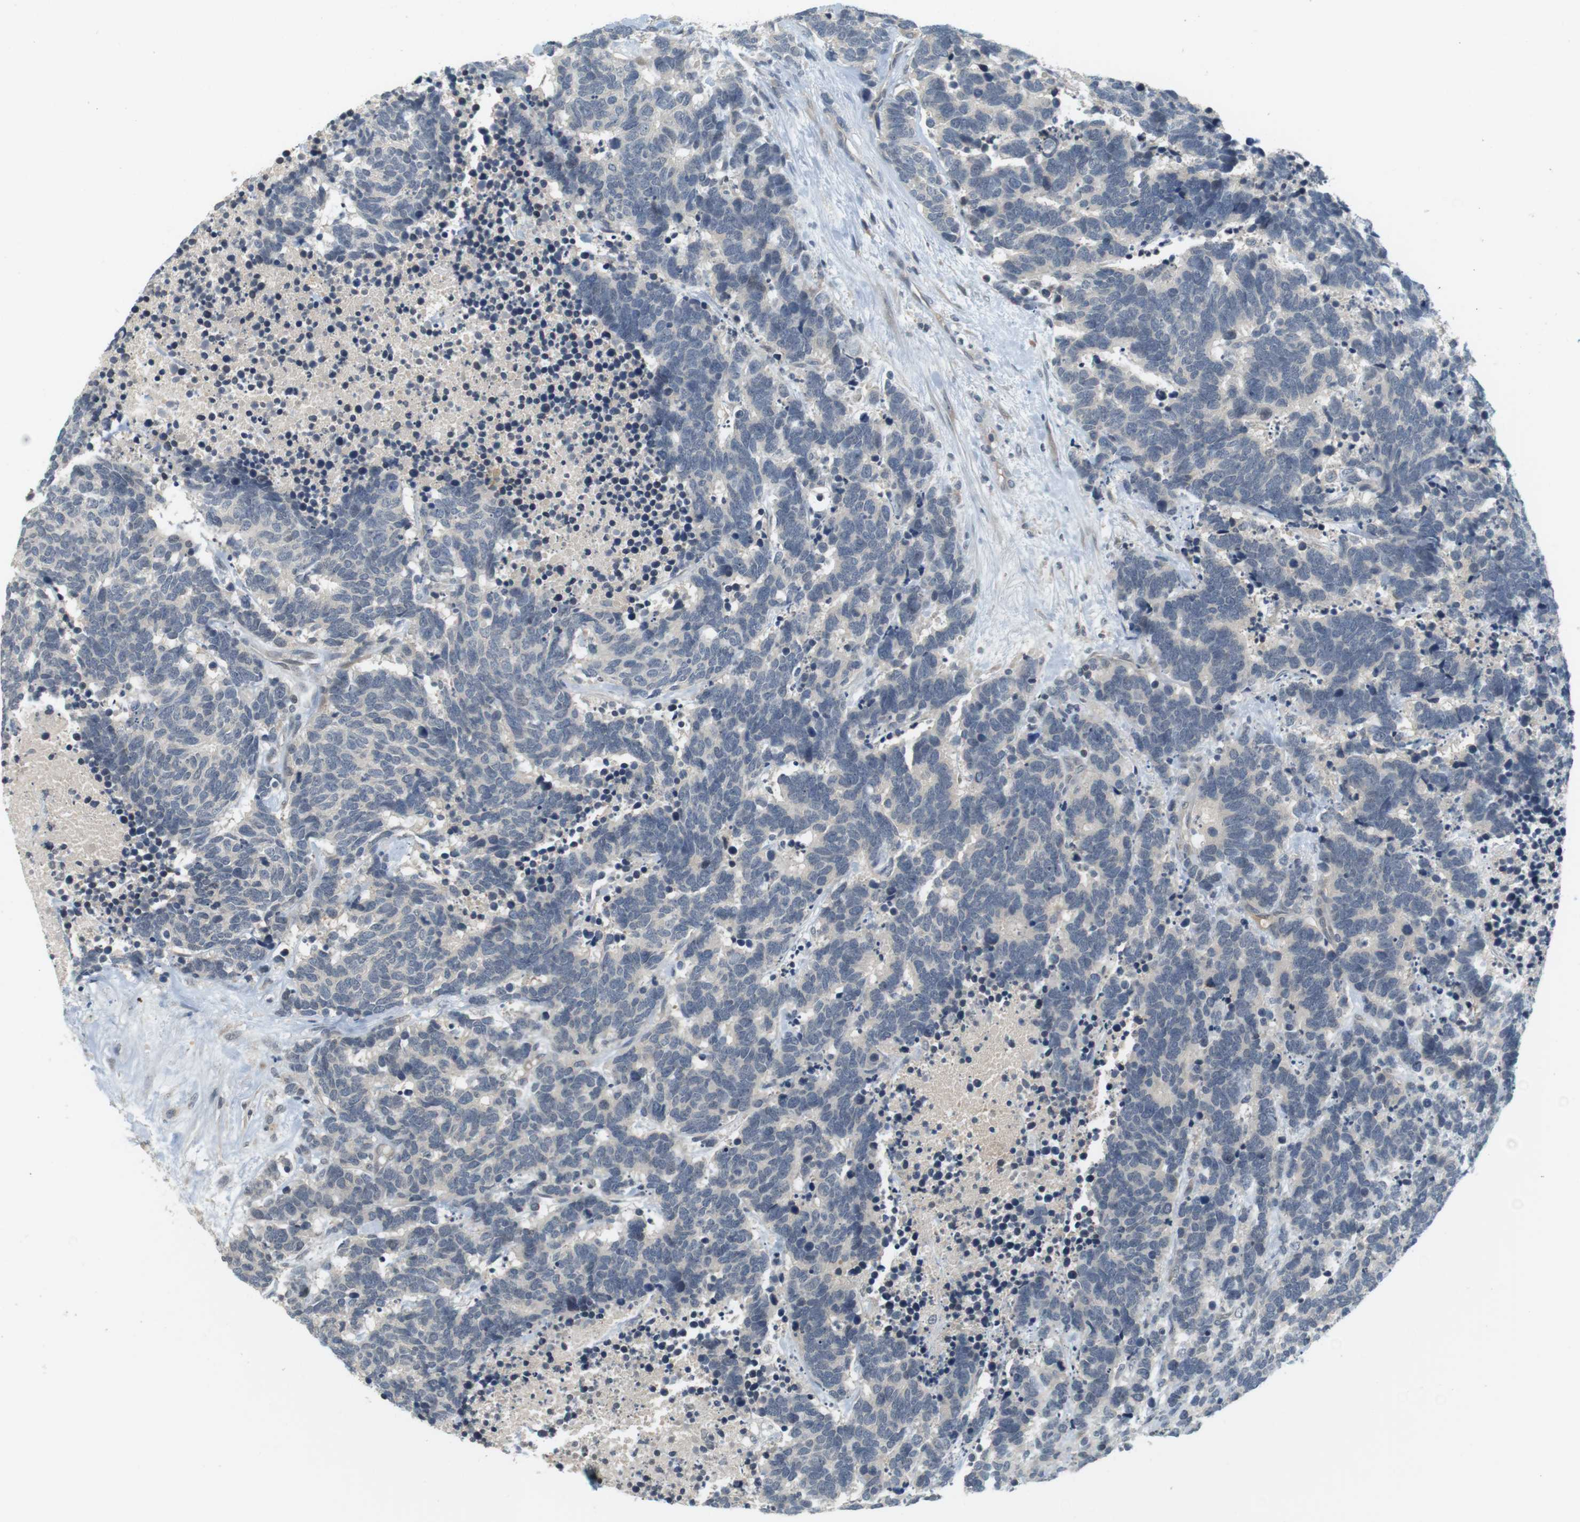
{"staining": {"intensity": "negative", "quantity": "none", "location": "none"}, "tissue": "carcinoid", "cell_type": "Tumor cells", "image_type": "cancer", "snomed": [{"axis": "morphology", "description": "Carcinoma, NOS"}, {"axis": "morphology", "description": "Carcinoid, malignant, NOS"}, {"axis": "topography", "description": "Urinary bladder"}], "caption": "The immunohistochemistry (IHC) photomicrograph has no significant expression in tumor cells of carcinoid tissue.", "gene": "WNT7A", "patient": {"sex": "male", "age": 57}}